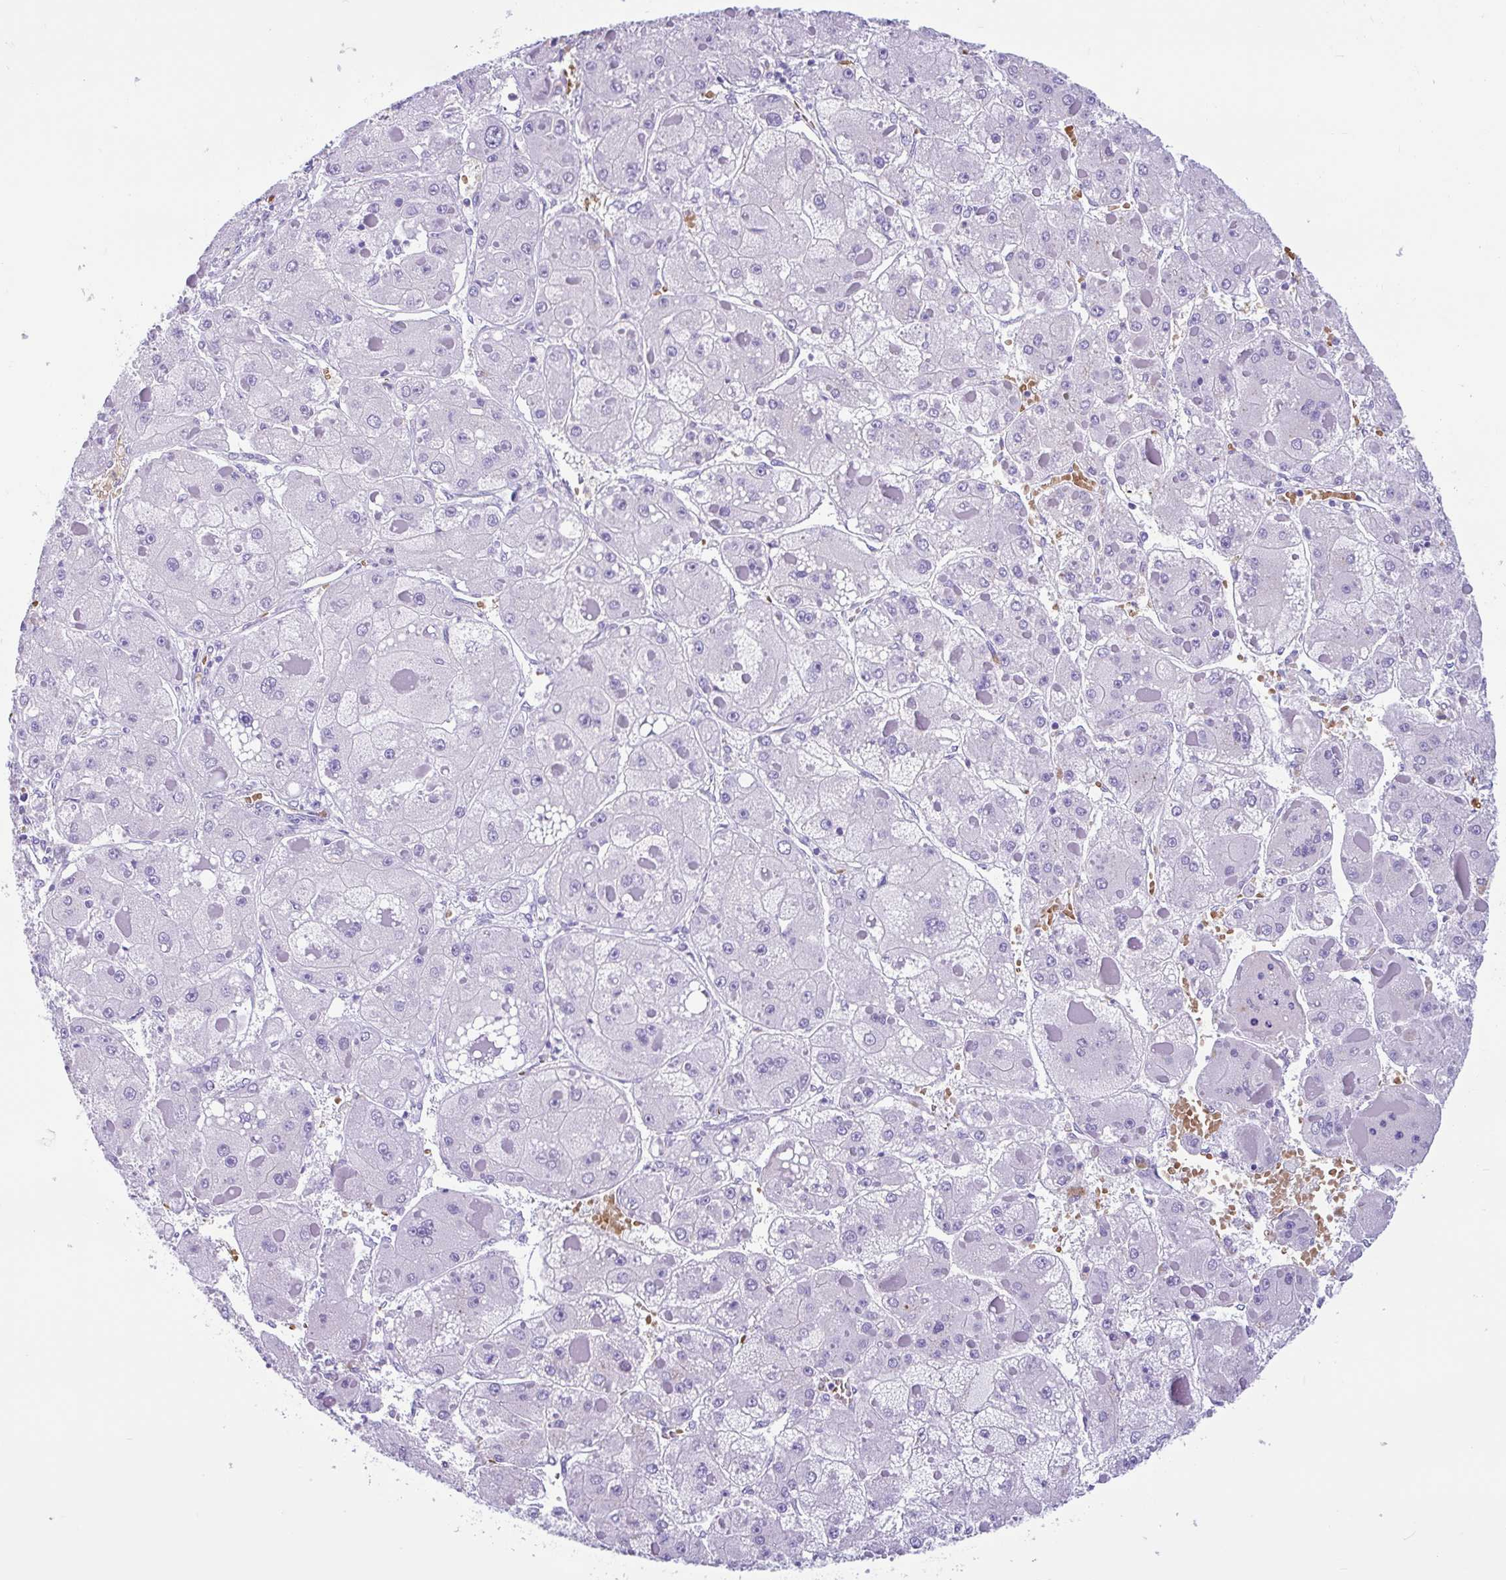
{"staining": {"intensity": "negative", "quantity": "none", "location": "none"}, "tissue": "liver cancer", "cell_type": "Tumor cells", "image_type": "cancer", "snomed": [{"axis": "morphology", "description": "Carcinoma, Hepatocellular, NOS"}, {"axis": "topography", "description": "Liver"}], "caption": "Immunohistochemistry histopathology image of neoplastic tissue: human liver cancer (hepatocellular carcinoma) stained with DAB reveals no significant protein positivity in tumor cells.", "gene": "TMEM79", "patient": {"sex": "female", "age": 73}}